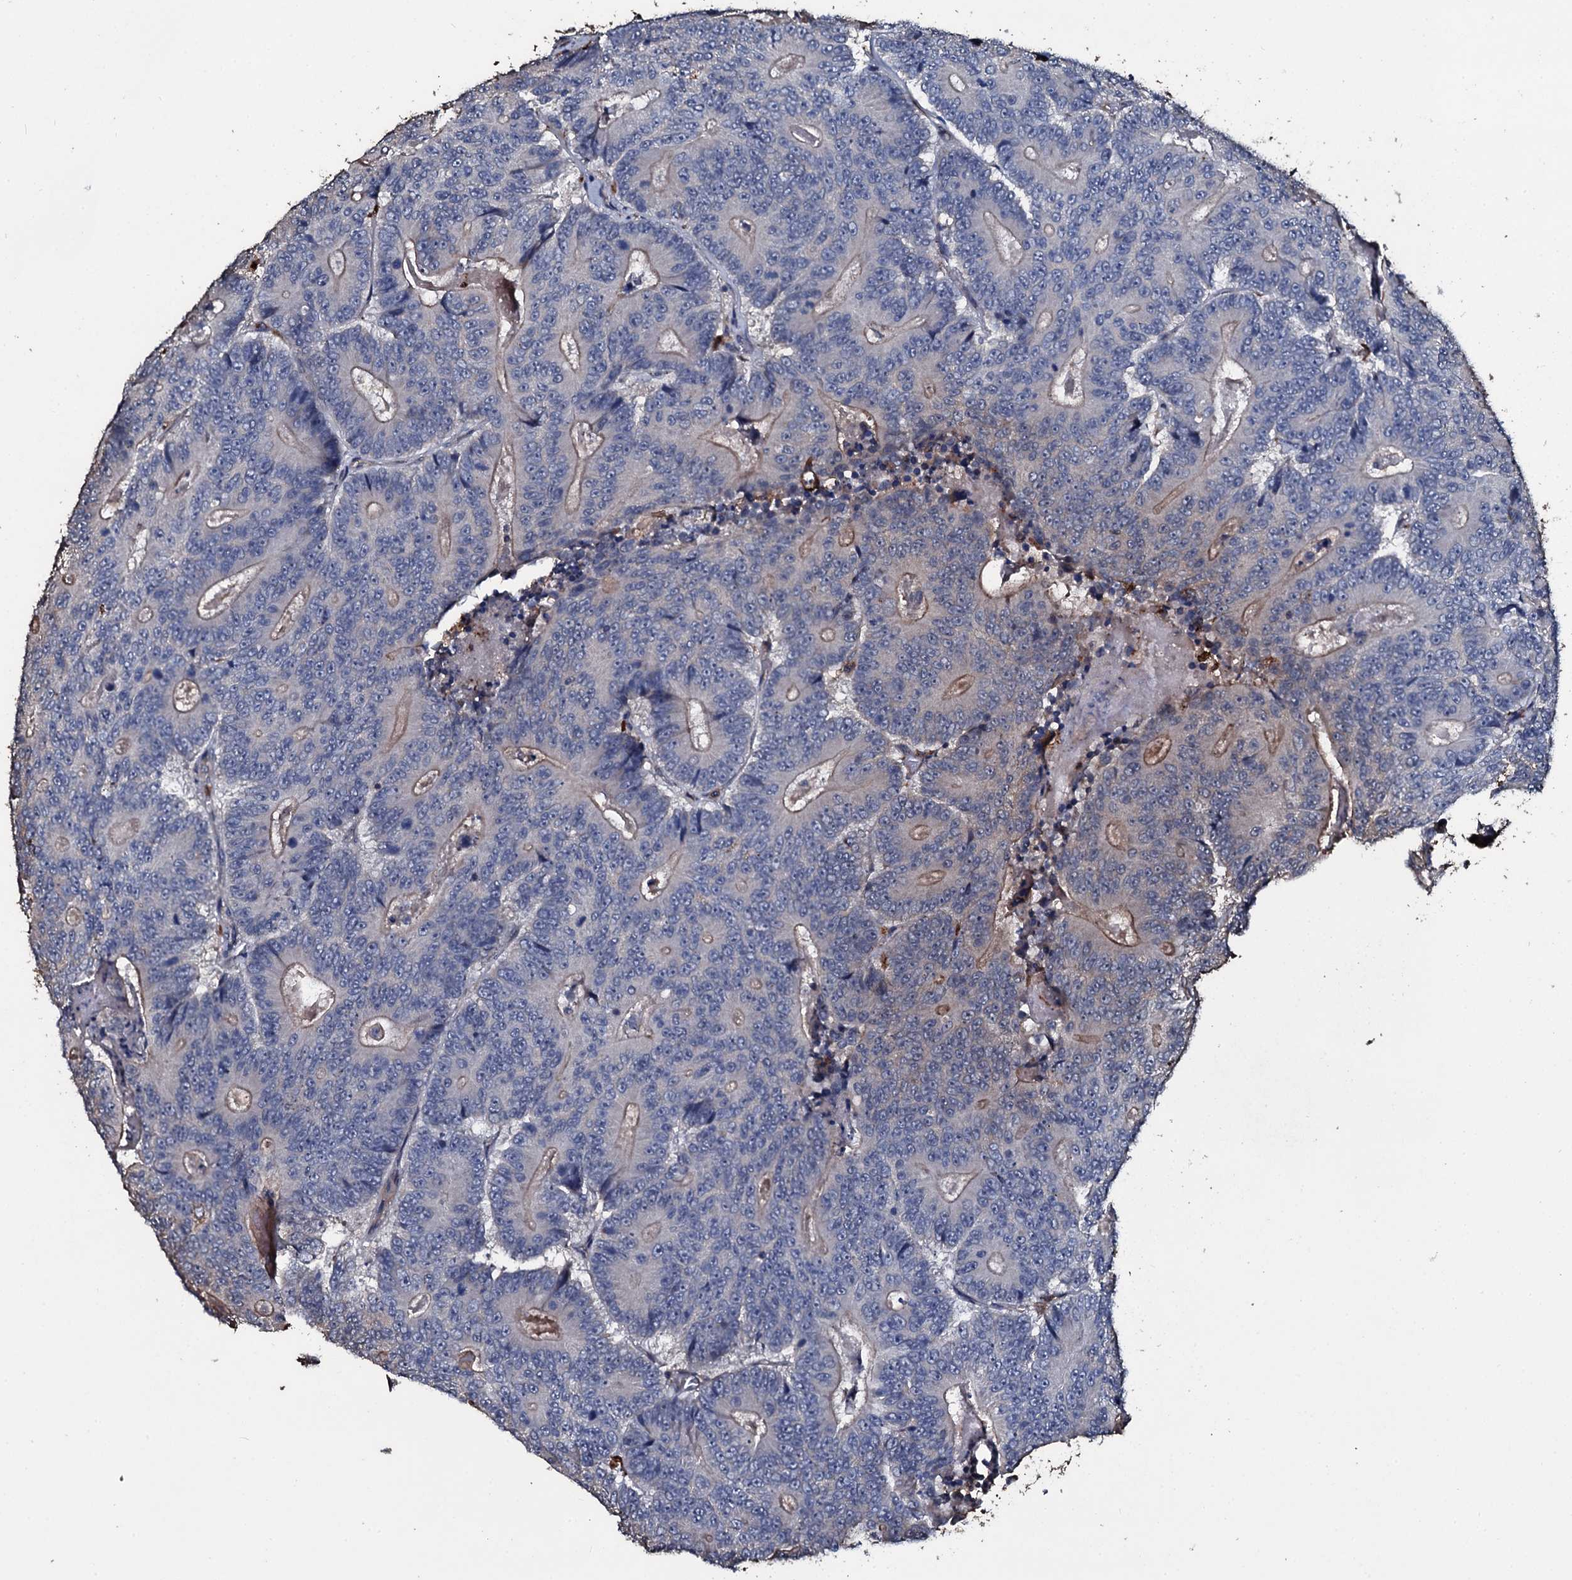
{"staining": {"intensity": "moderate", "quantity": "<25%", "location": "cytoplasmic/membranous"}, "tissue": "colorectal cancer", "cell_type": "Tumor cells", "image_type": "cancer", "snomed": [{"axis": "morphology", "description": "Adenocarcinoma, NOS"}, {"axis": "topography", "description": "Colon"}], "caption": "DAB (3,3'-diaminobenzidine) immunohistochemical staining of adenocarcinoma (colorectal) demonstrates moderate cytoplasmic/membranous protein expression in approximately <25% of tumor cells.", "gene": "TPGS2", "patient": {"sex": "male", "age": 83}}